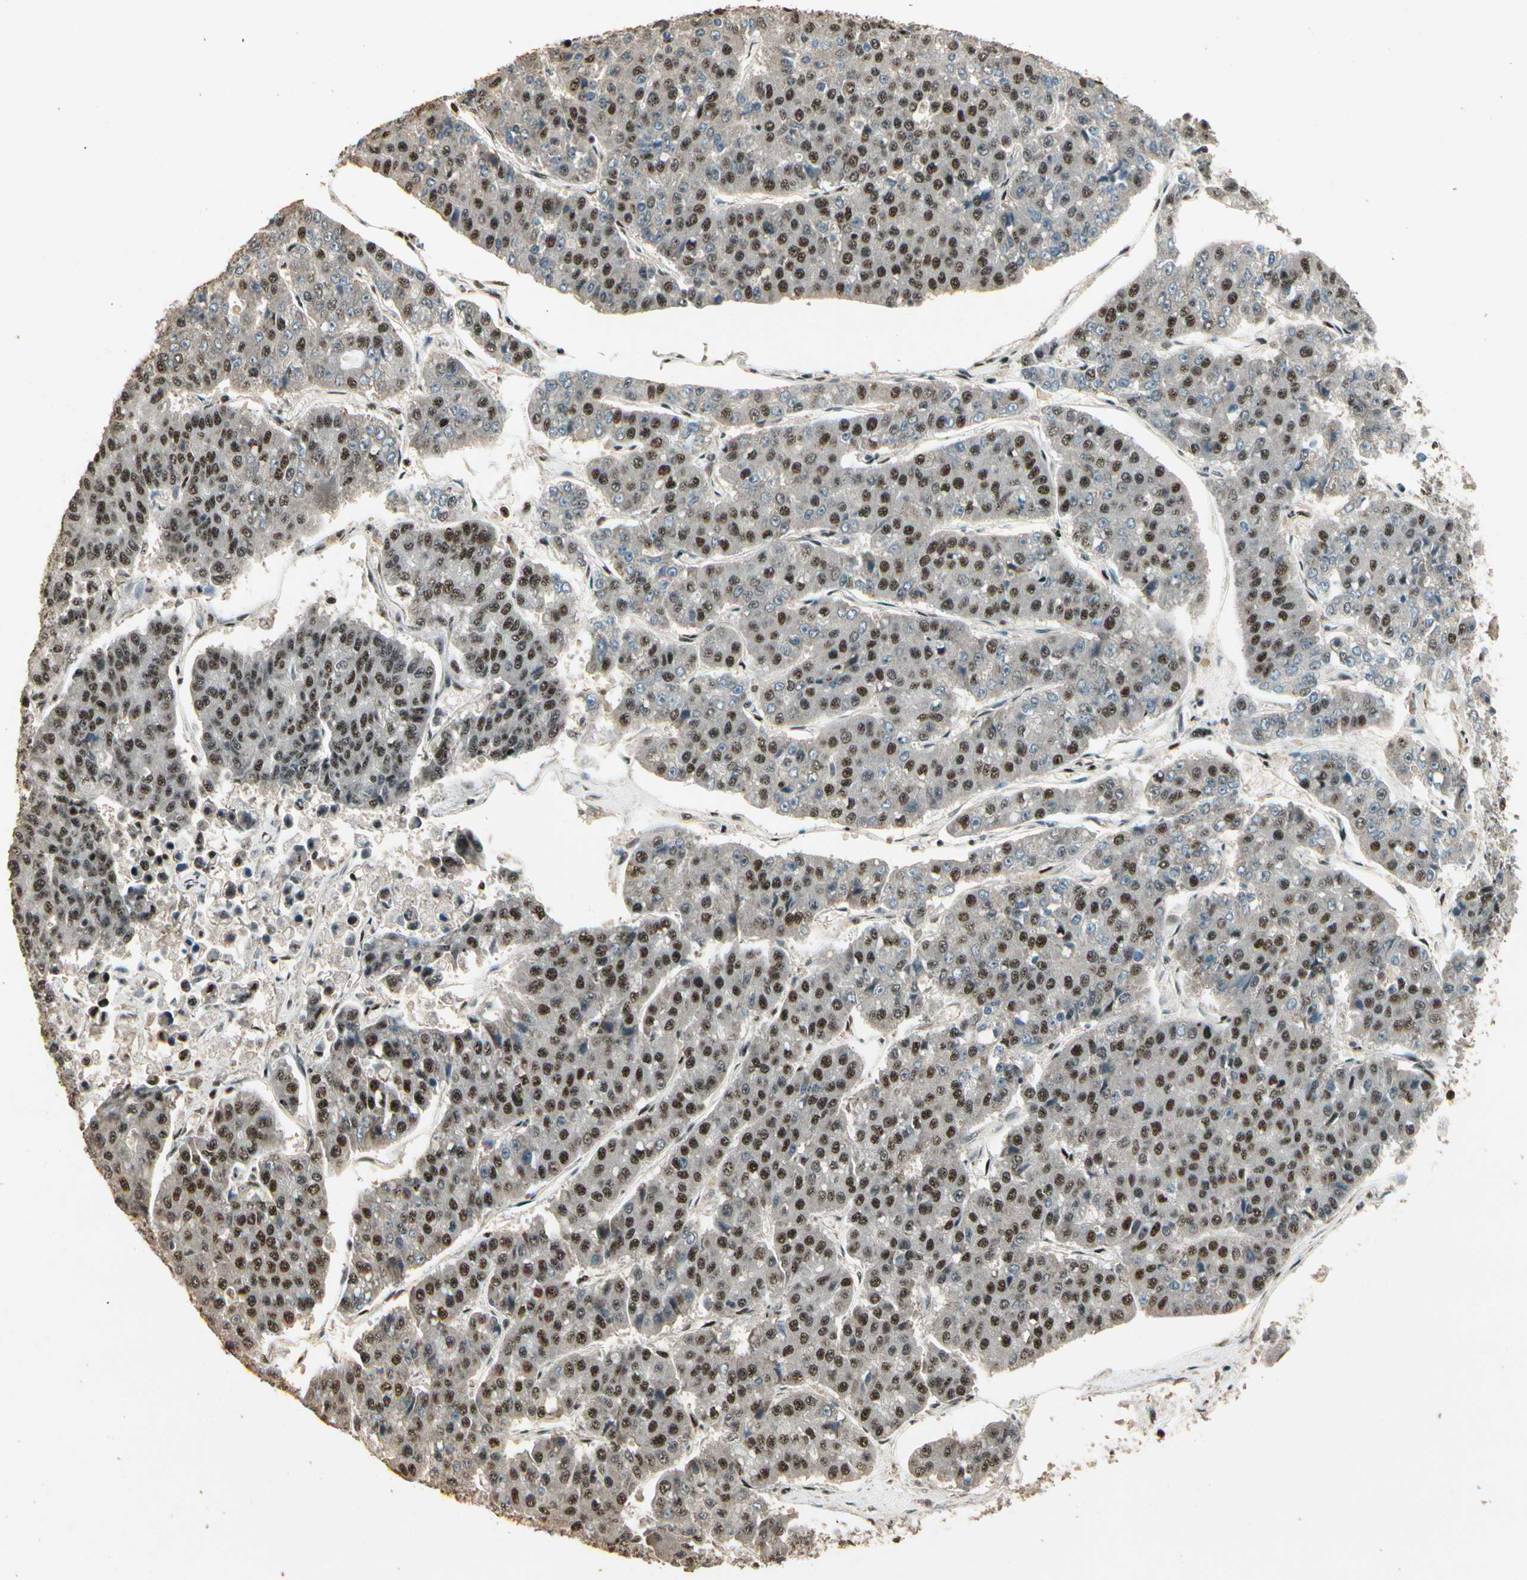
{"staining": {"intensity": "moderate", "quantity": ">75%", "location": "nuclear"}, "tissue": "pancreatic cancer", "cell_type": "Tumor cells", "image_type": "cancer", "snomed": [{"axis": "morphology", "description": "Adenocarcinoma, NOS"}, {"axis": "topography", "description": "Pancreas"}], "caption": "A medium amount of moderate nuclear staining is present in about >75% of tumor cells in pancreatic cancer (adenocarcinoma) tissue.", "gene": "RBM25", "patient": {"sex": "male", "age": 50}}